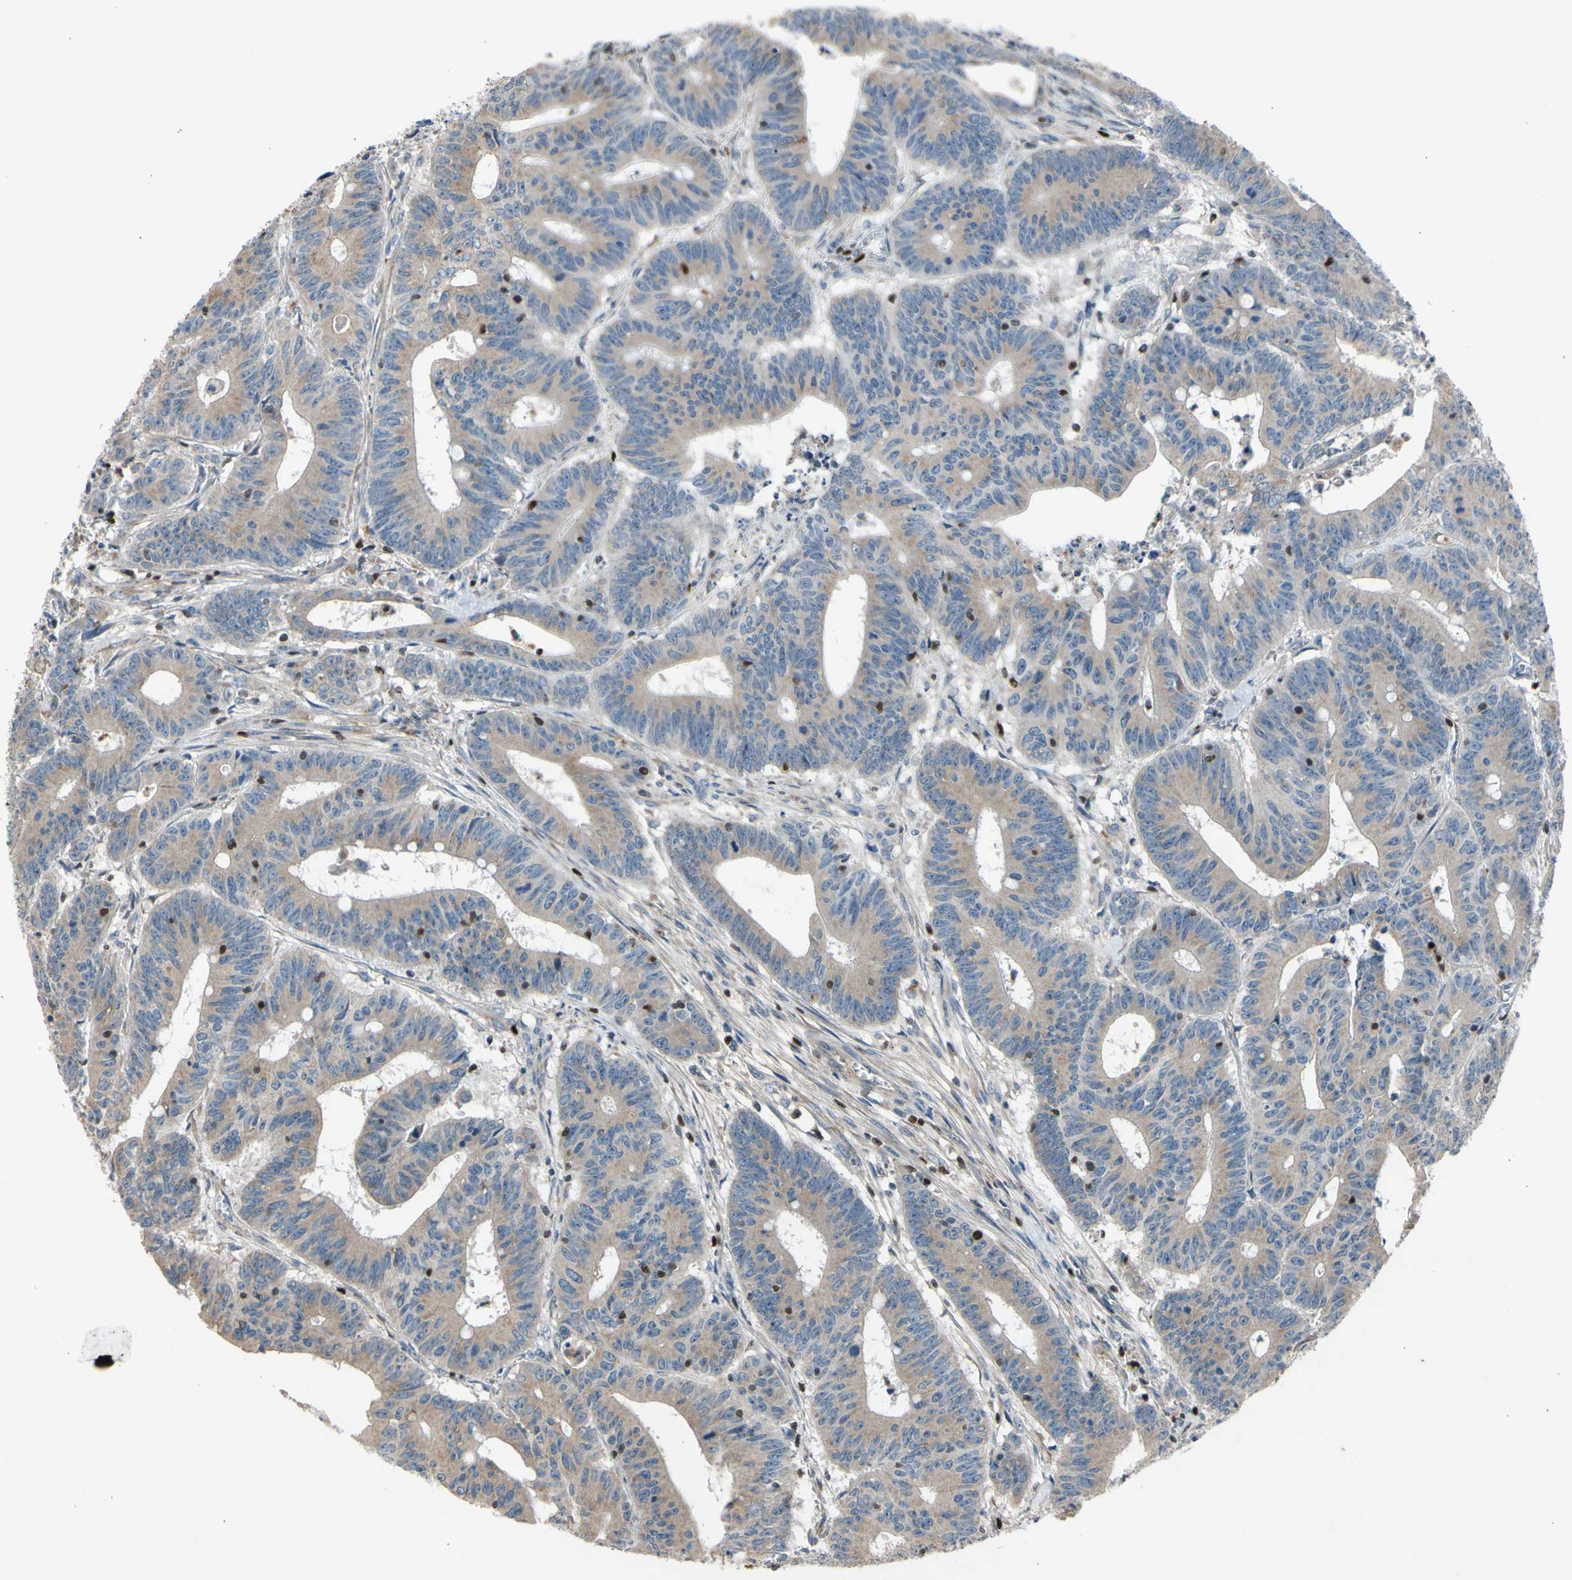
{"staining": {"intensity": "weak", "quantity": ">75%", "location": "cytoplasmic/membranous"}, "tissue": "colorectal cancer", "cell_type": "Tumor cells", "image_type": "cancer", "snomed": [{"axis": "morphology", "description": "Adenocarcinoma, NOS"}, {"axis": "topography", "description": "Colon"}], "caption": "Colorectal adenocarcinoma stained with a protein marker exhibits weak staining in tumor cells.", "gene": "TBX21", "patient": {"sex": "male", "age": 45}}